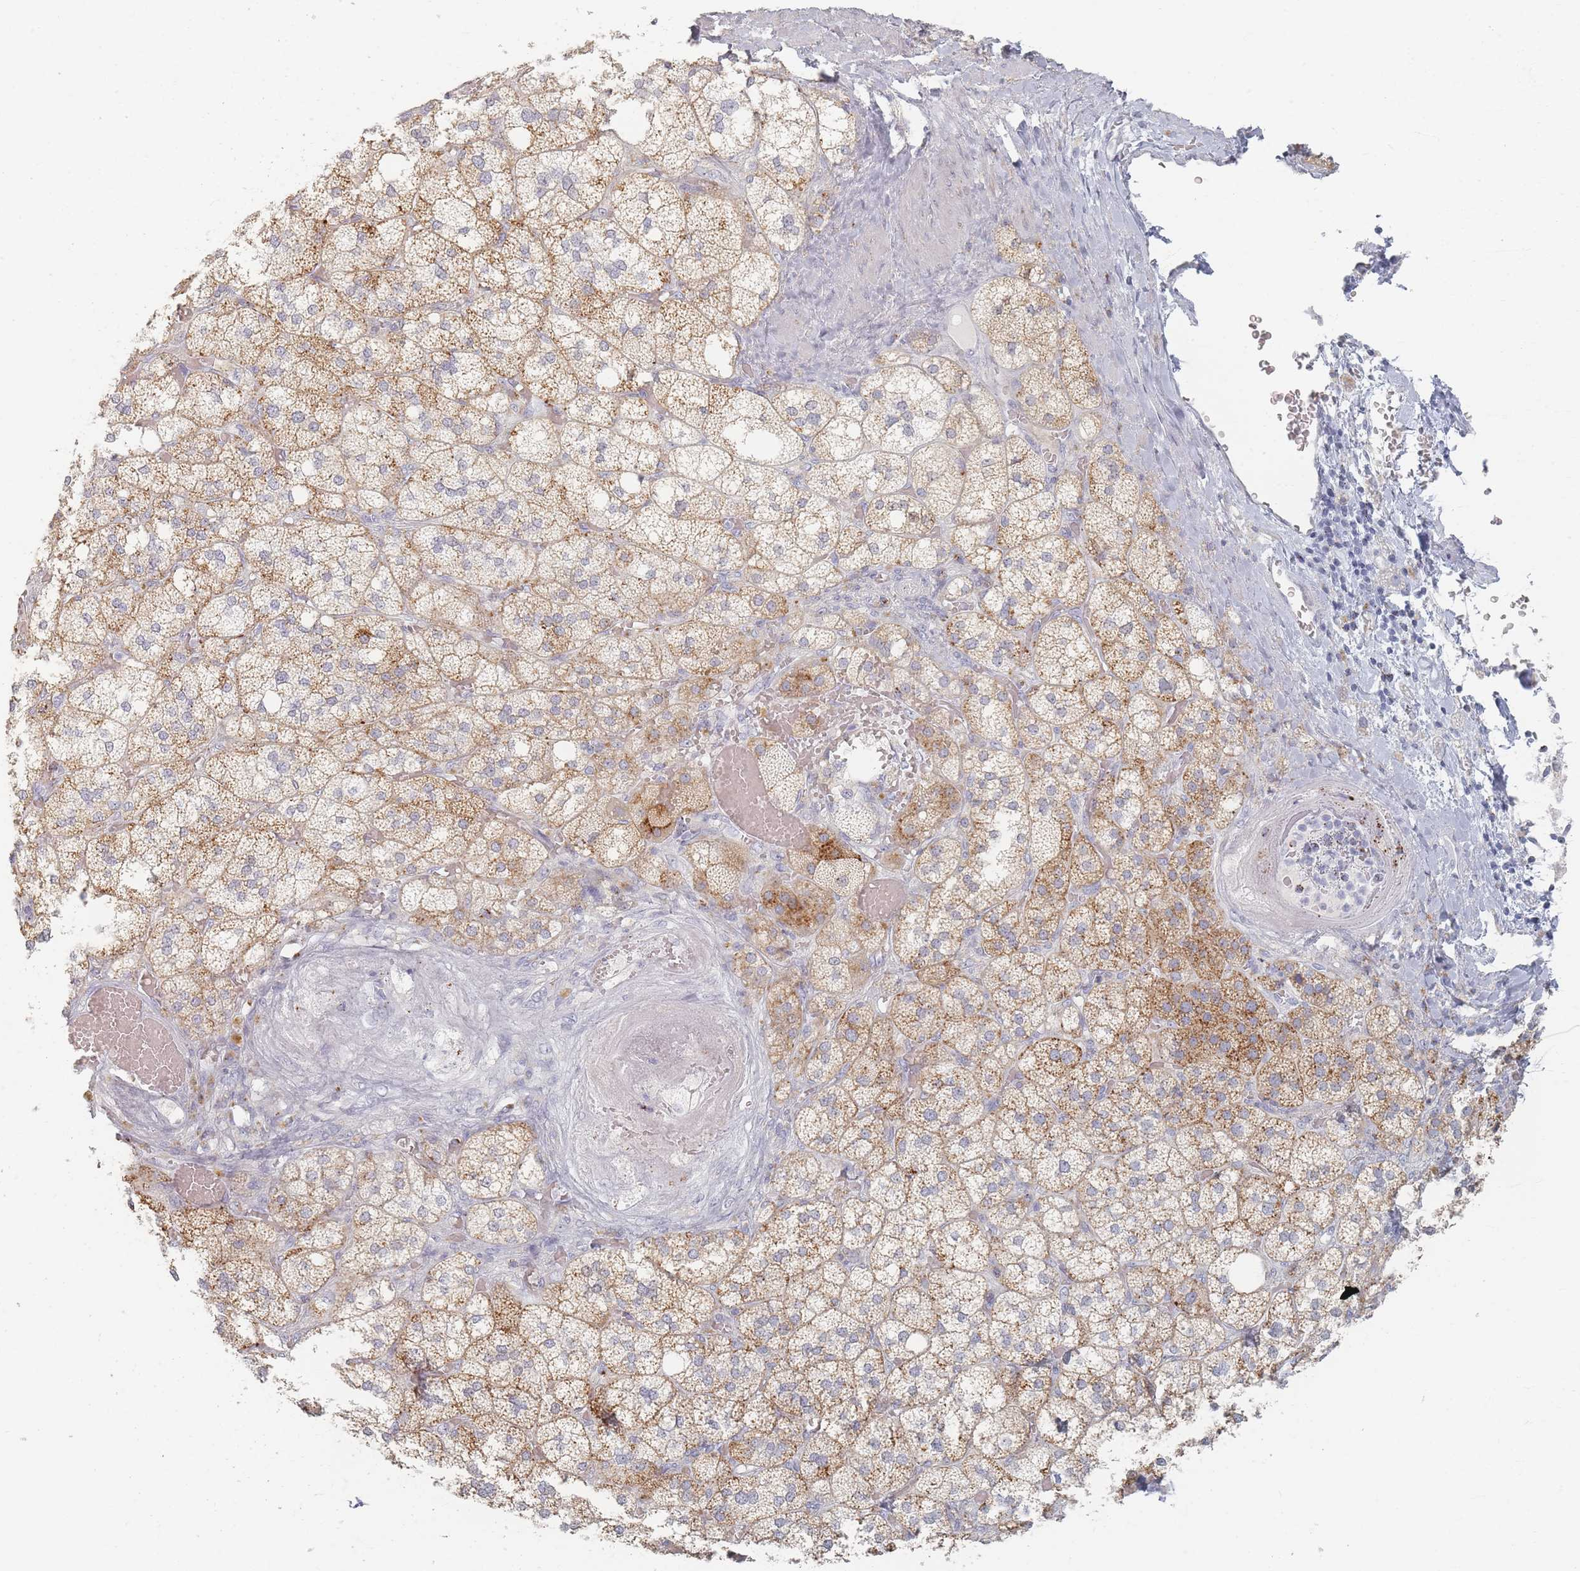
{"staining": {"intensity": "strong", "quantity": "25%-75%", "location": "cytoplasmic/membranous"}, "tissue": "adrenal gland", "cell_type": "Glandular cells", "image_type": "normal", "snomed": [{"axis": "morphology", "description": "Normal tissue, NOS"}, {"axis": "topography", "description": "Adrenal gland"}], "caption": "Human adrenal gland stained for a protein (brown) demonstrates strong cytoplasmic/membranous positive positivity in approximately 25%-75% of glandular cells.", "gene": "ENSG00000251357", "patient": {"sex": "male", "age": 61}}